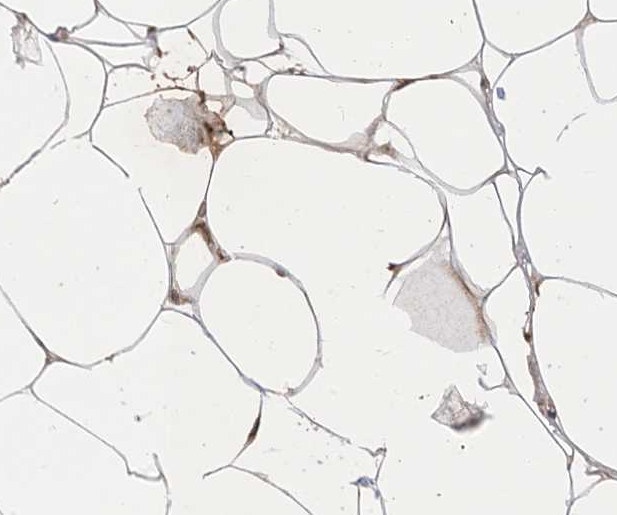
{"staining": {"intensity": "moderate", "quantity": "25%-75%", "location": "cytoplasmic/membranous"}, "tissue": "adipose tissue", "cell_type": "Adipocytes", "image_type": "normal", "snomed": [{"axis": "morphology", "description": "Normal tissue, NOS"}, {"axis": "topography", "description": "Breast"}], "caption": "Protein staining of benign adipose tissue displays moderate cytoplasmic/membranous expression in about 25%-75% of adipocytes.", "gene": "NAGK", "patient": {"sex": "female", "age": 23}}